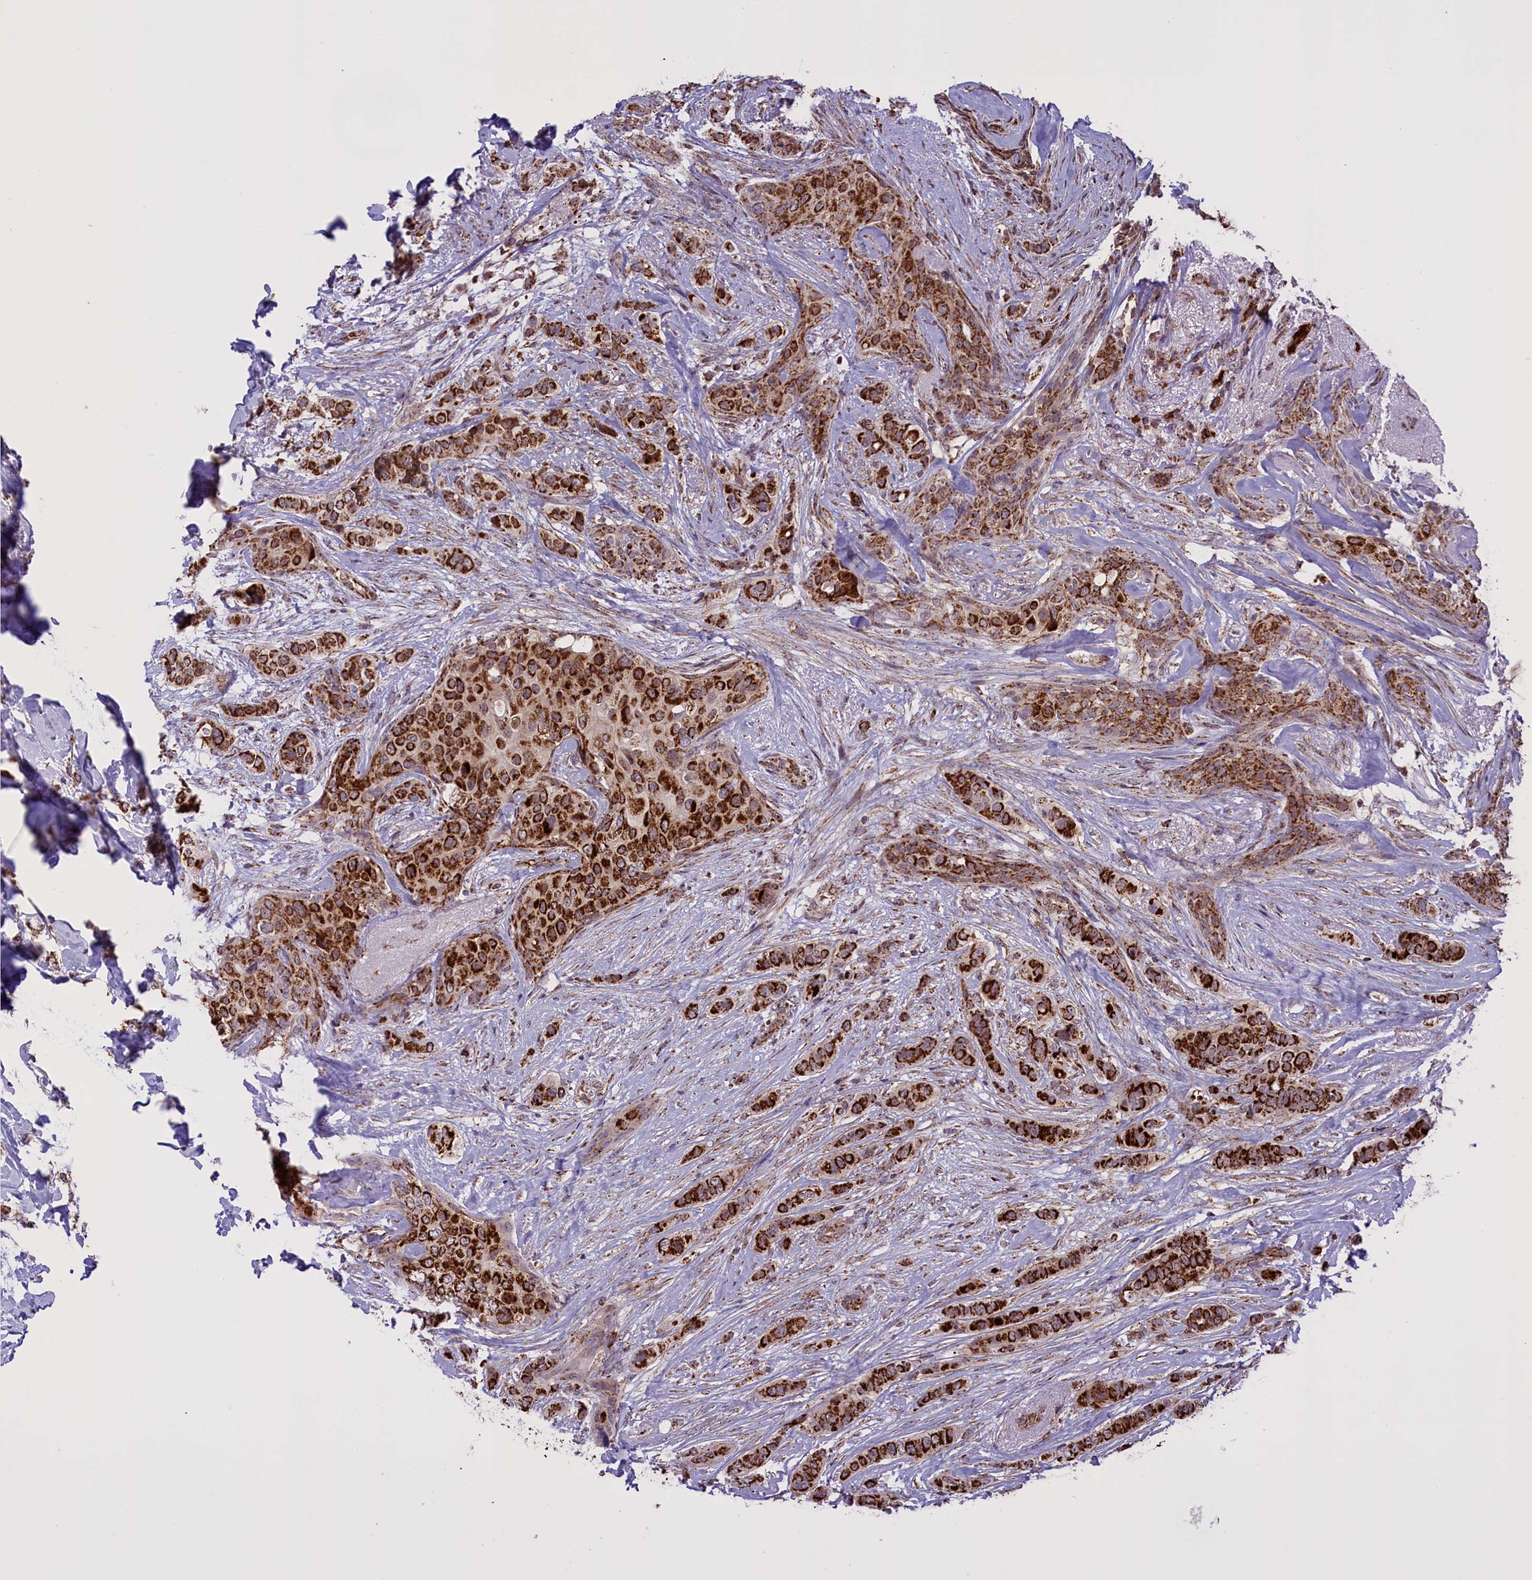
{"staining": {"intensity": "strong", "quantity": ">75%", "location": "cytoplasmic/membranous"}, "tissue": "breast cancer", "cell_type": "Tumor cells", "image_type": "cancer", "snomed": [{"axis": "morphology", "description": "Lobular carcinoma"}, {"axis": "topography", "description": "Breast"}], "caption": "Breast lobular carcinoma stained for a protein (brown) shows strong cytoplasmic/membranous positive positivity in approximately >75% of tumor cells.", "gene": "NDUFS5", "patient": {"sex": "female", "age": 51}}